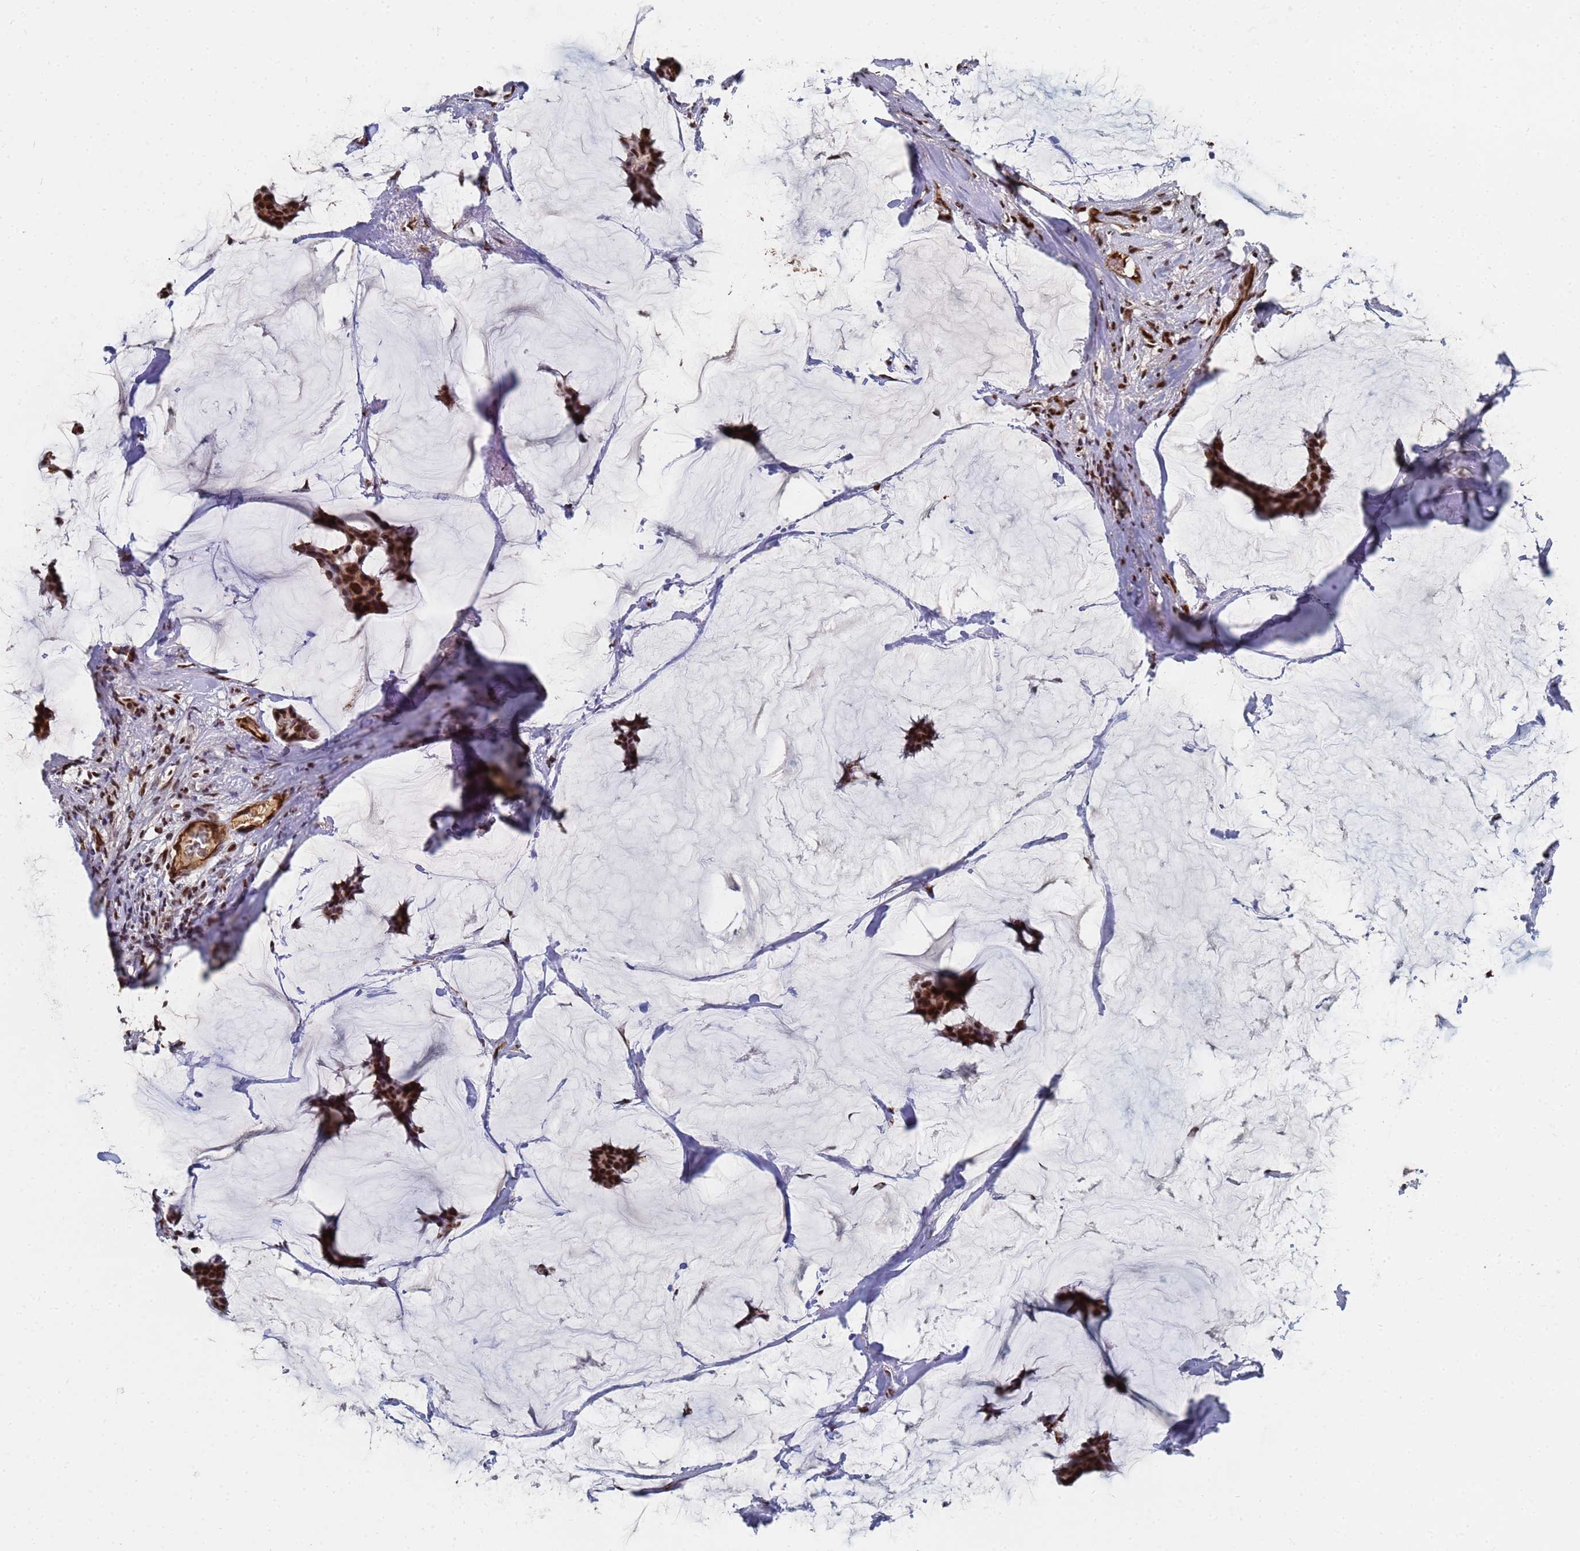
{"staining": {"intensity": "strong", "quantity": ">75%", "location": "nuclear"}, "tissue": "breast cancer", "cell_type": "Tumor cells", "image_type": "cancer", "snomed": [{"axis": "morphology", "description": "Duct carcinoma"}, {"axis": "topography", "description": "Breast"}], "caption": "Protein staining of breast invasive ductal carcinoma tissue exhibits strong nuclear positivity in about >75% of tumor cells.", "gene": "RAVER2", "patient": {"sex": "female", "age": 93}}